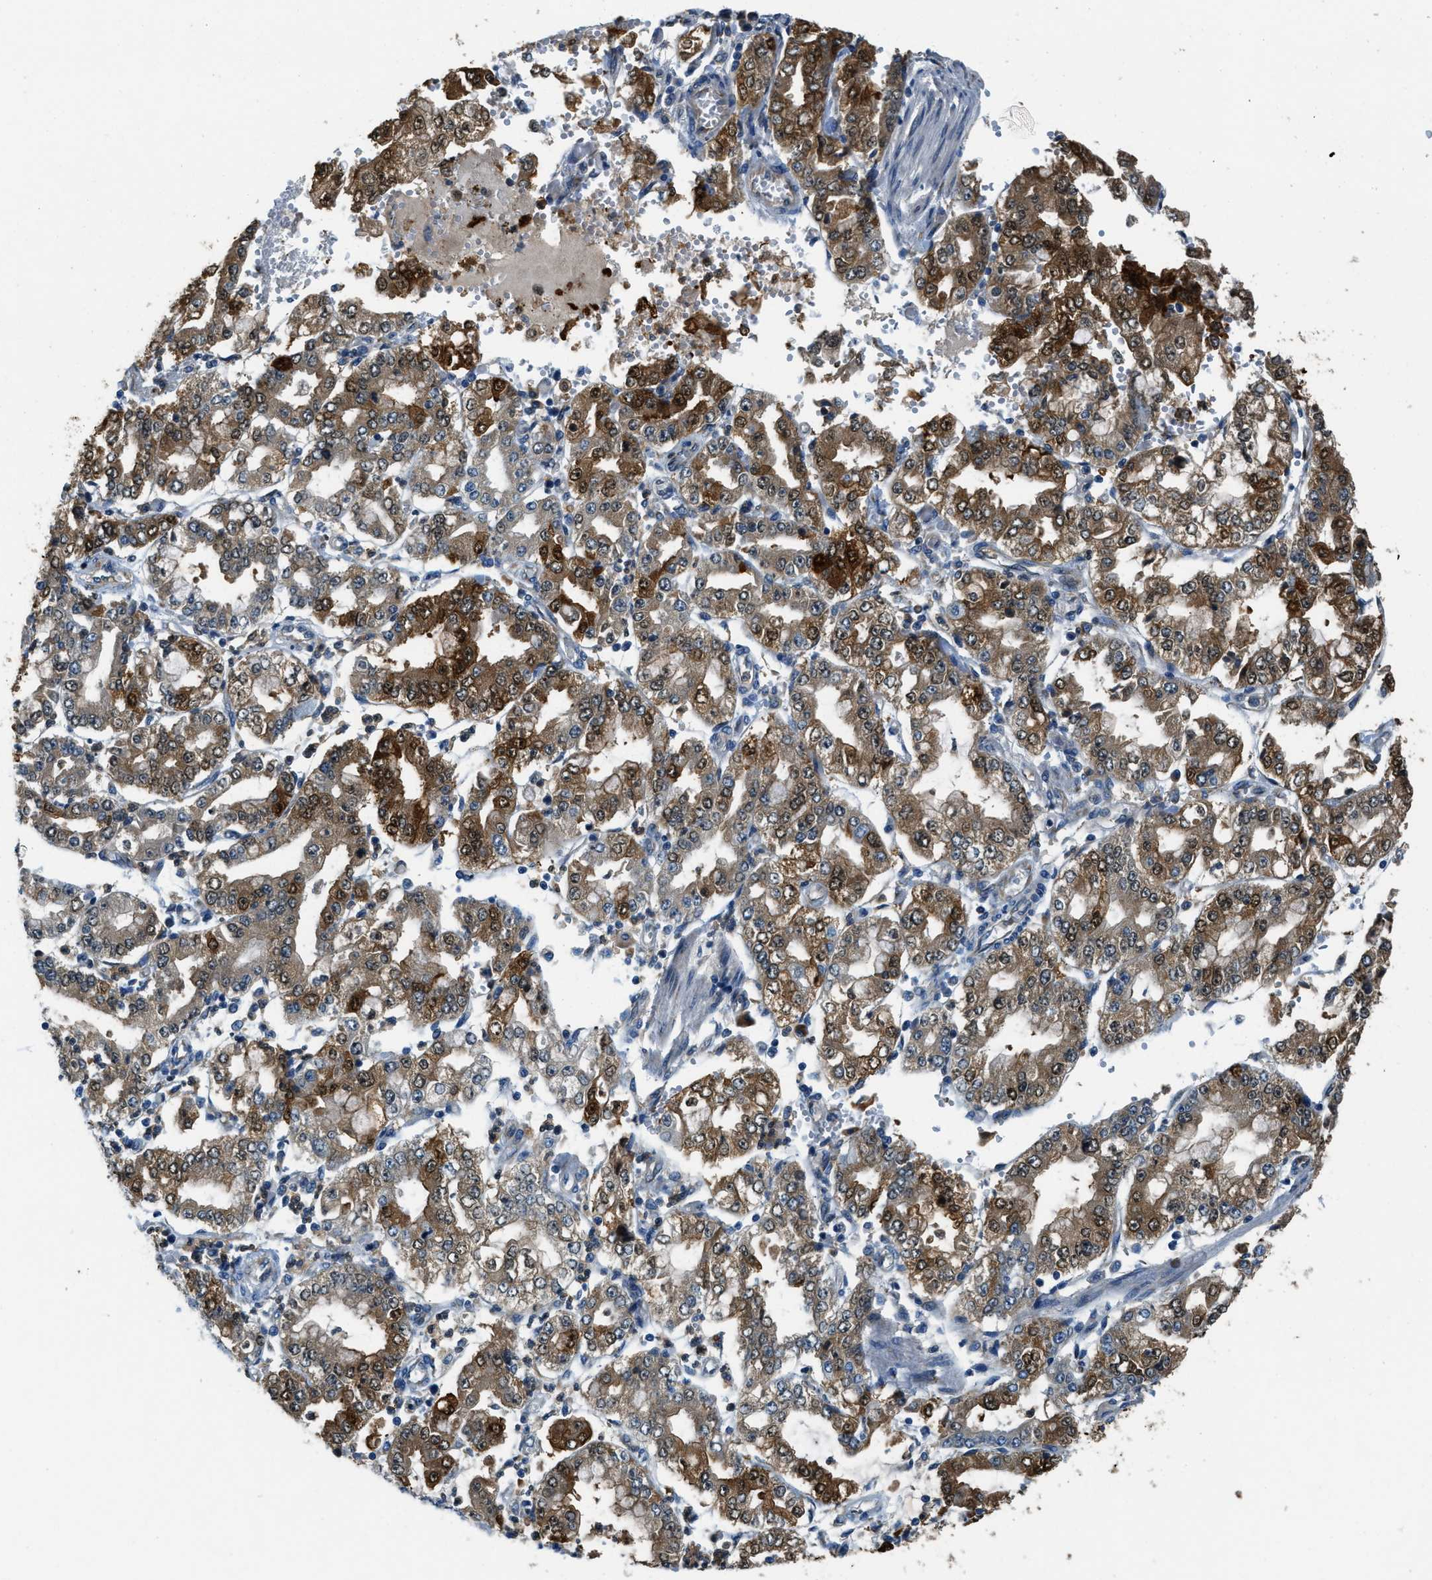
{"staining": {"intensity": "strong", "quantity": "25%-75%", "location": "cytoplasmic/membranous,nuclear"}, "tissue": "stomach cancer", "cell_type": "Tumor cells", "image_type": "cancer", "snomed": [{"axis": "morphology", "description": "Adenocarcinoma, NOS"}, {"axis": "topography", "description": "Stomach"}], "caption": "Stomach adenocarcinoma stained with a protein marker reveals strong staining in tumor cells.", "gene": "GIMAP8", "patient": {"sex": "male", "age": 76}}